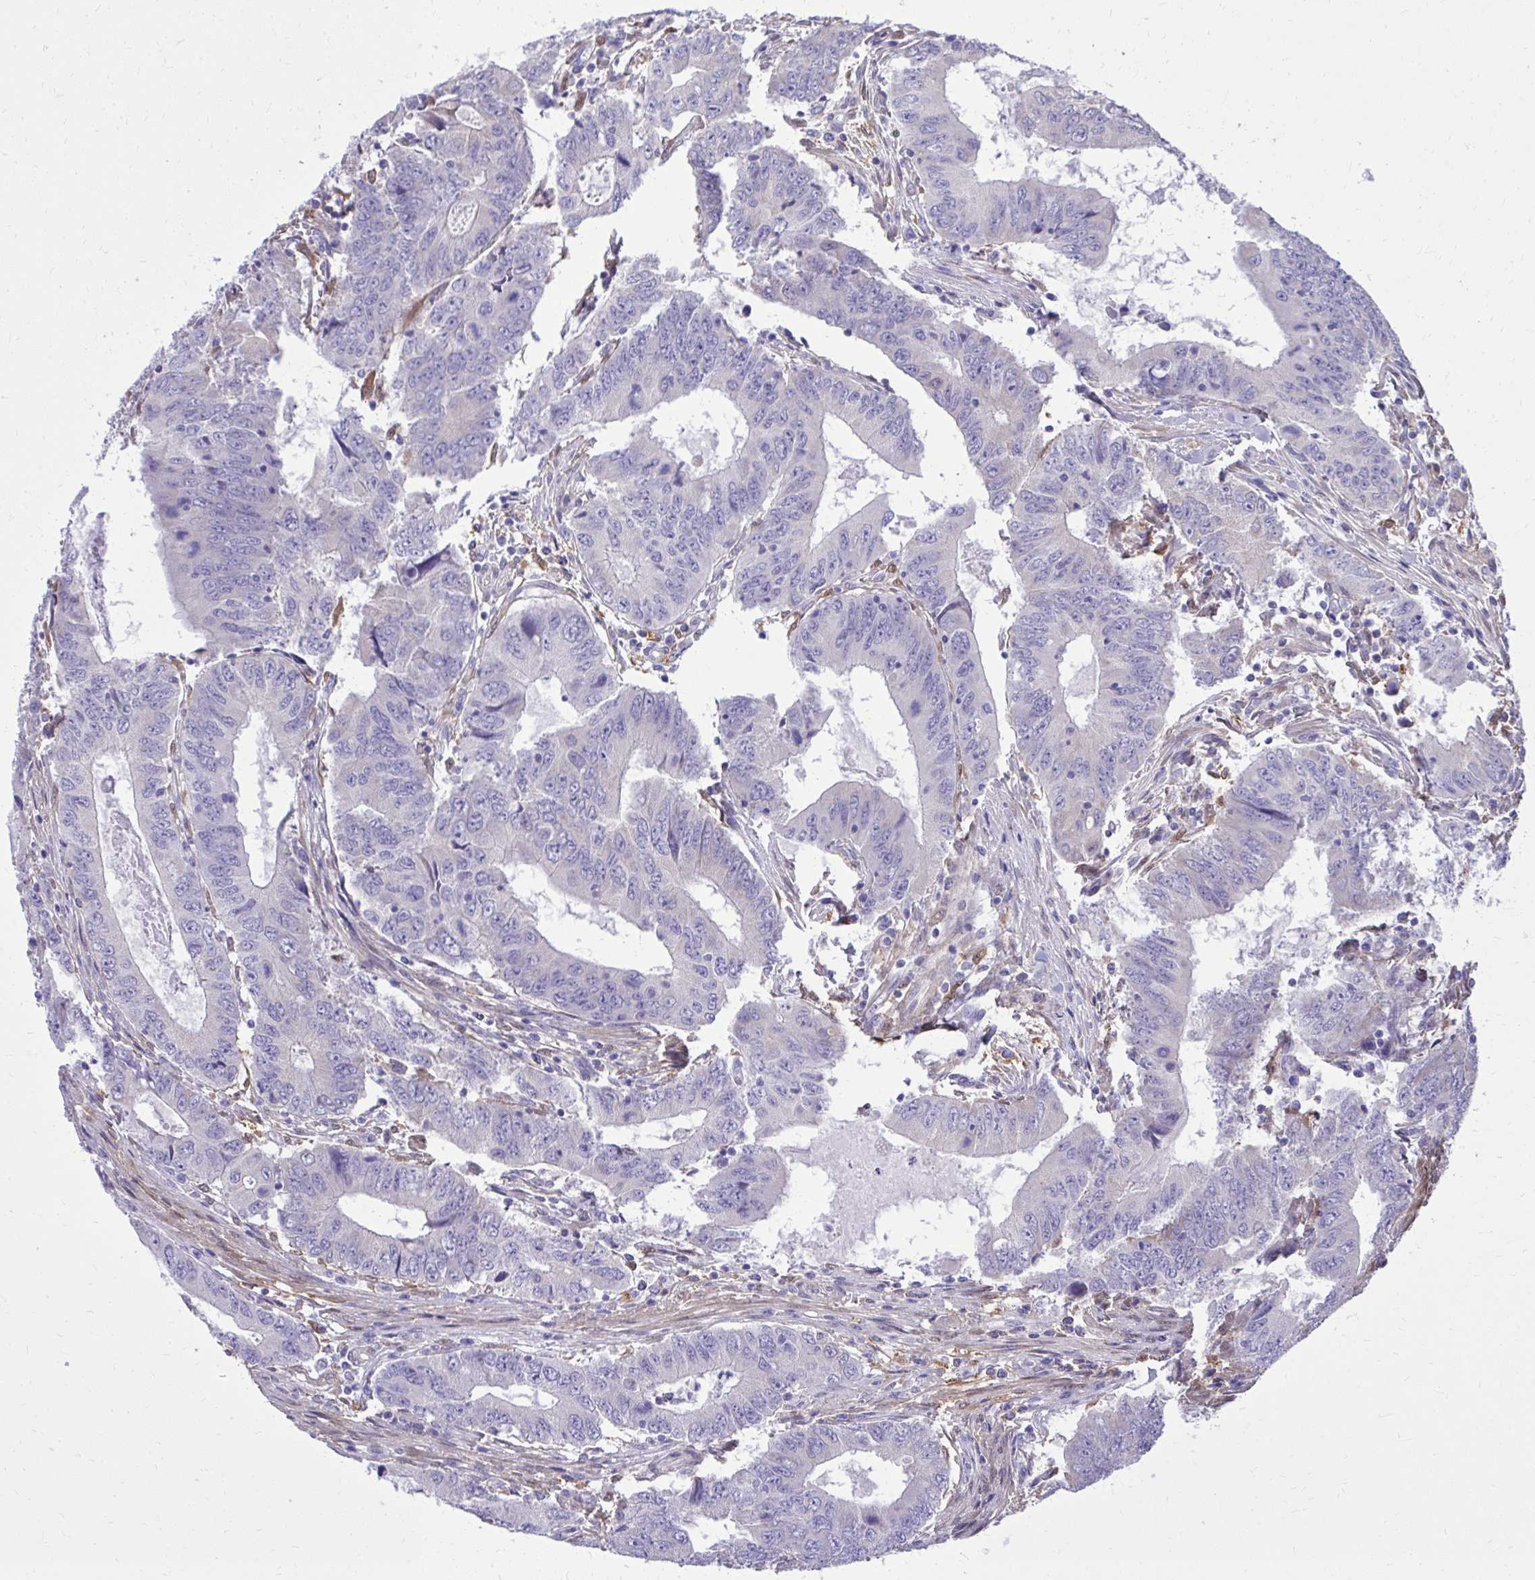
{"staining": {"intensity": "negative", "quantity": "none", "location": "none"}, "tissue": "colorectal cancer", "cell_type": "Tumor cells", "image_type": "cancer", "snomed": [{"axis": "morphology", "description": "Adenocarcinoma, NOS"}, {"axis": "topography", "description": "Colon"}], "caption": "Histopathology image shows no protein positivity in tumor cells of colorectal cancer tissue.", "gene": "NNMT", "patient": {"sex": "male", "age": 53}}